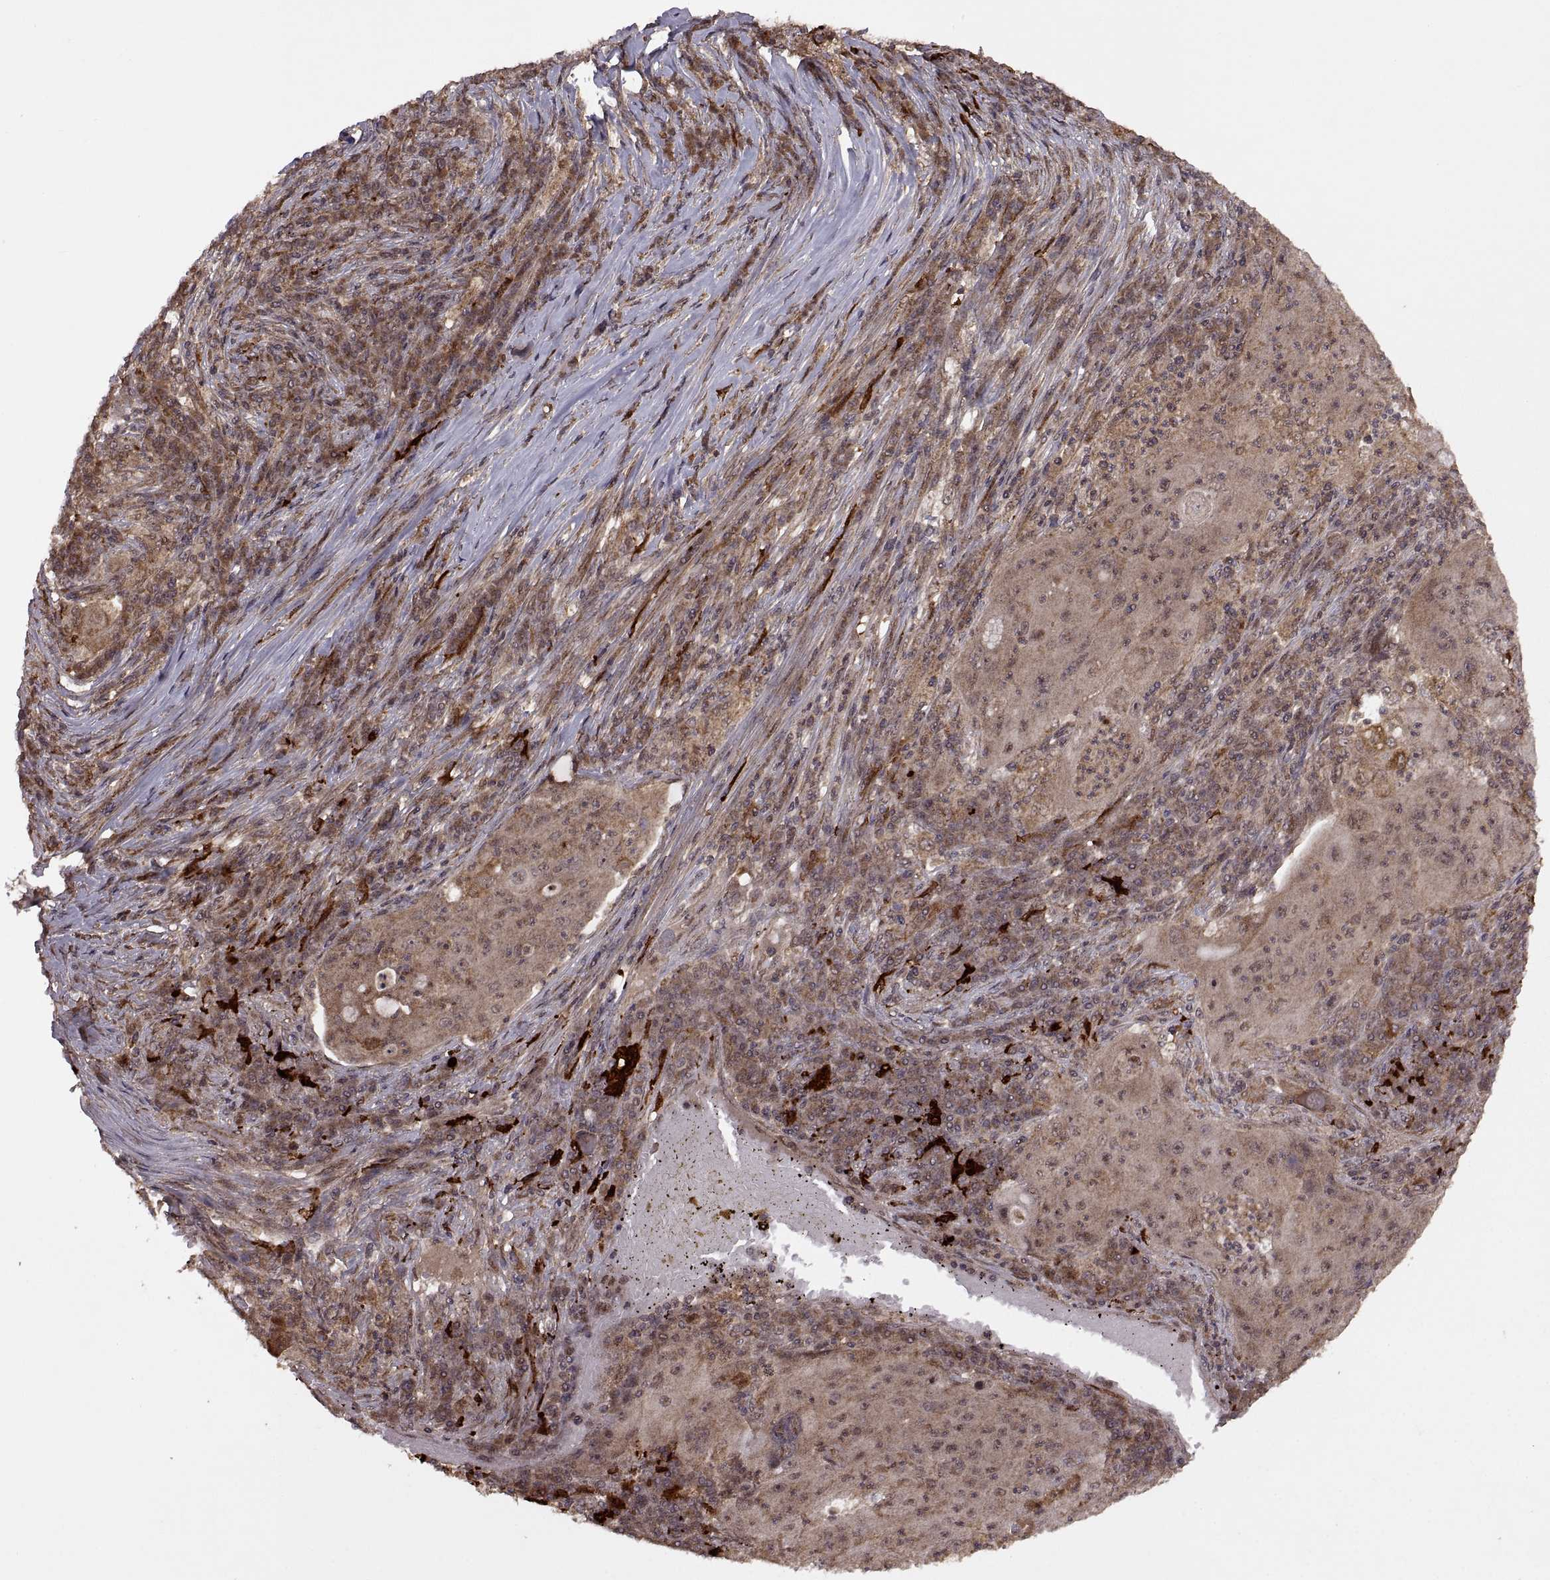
{"staining": {"intensity": "weak", "quantity": ">75%", "location": "cytoplasmic/membranous"}, "tissue": "lung cancer", "cell_type": "Tumor cells", "image_type": "cancer", "snomed": [{"axis": "morphology", "description": "Squamous cell carcinoma, NOS"}, {"axis": "topography", "description": "Lung"}], "caption": "Immunohistochemical staining of lung cancer demonstrates low levels of weak cytoplasmic/membranous expression in about >75% of tumor cells.", "gene": "PTOV1", "patient": {"sex": "female", "age": 59}}